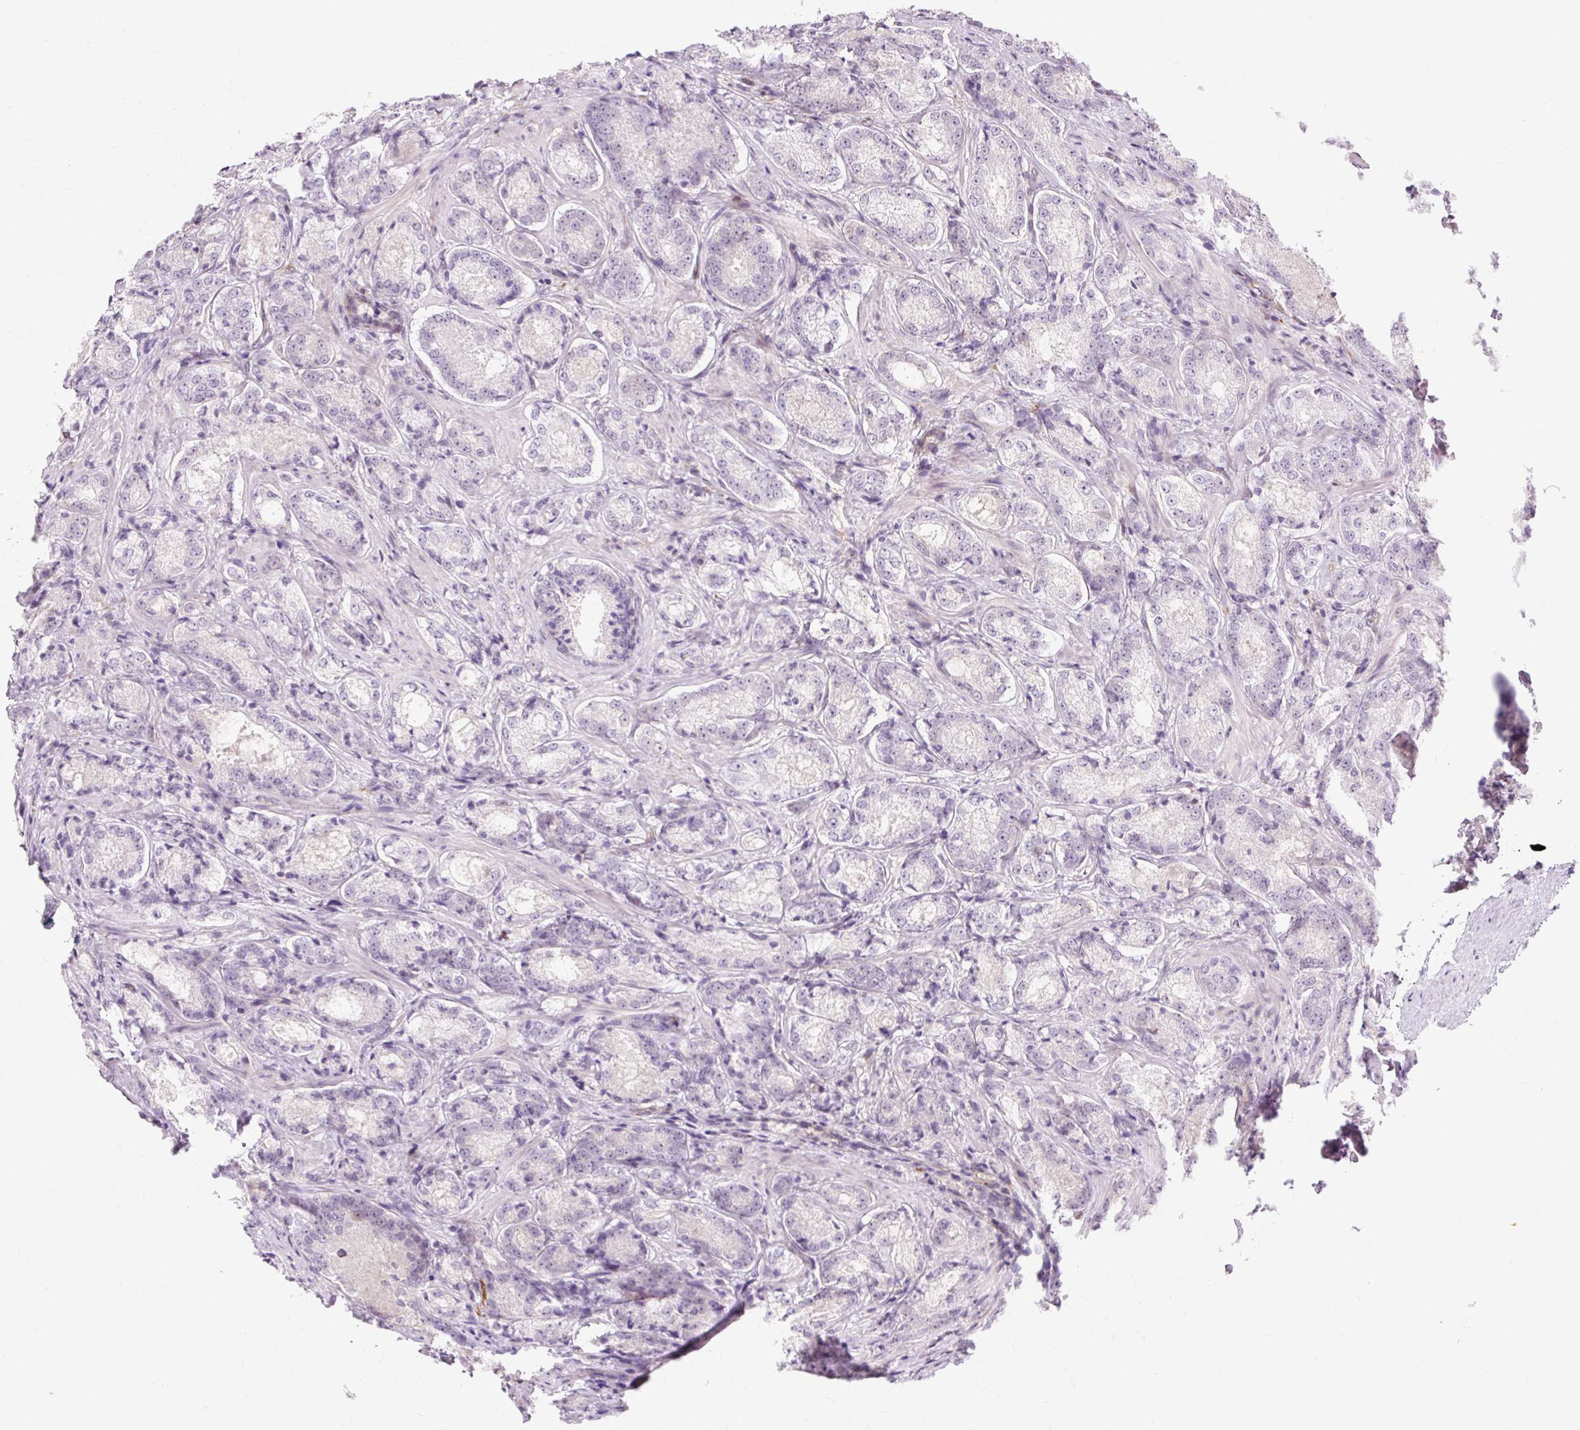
{"staining": {"intensity": "negative", "quantity": "none", "location": "none"}, "tissue": "prostate cancer", "cell_type": "Tumor cells", "image_type": "cancer", "snomed": [{"axis": "morphology", "description": "Adenocarcinoma, Low grade"}, {"axis": "topography", "description": "Prostate"}], "caption": "IHC of human low-grade adenocarcinoma (prostate) exhibits no positivity in tumor cells.", "gene": "ZNF35", "patient": {"sex": "male", "age": 74}}